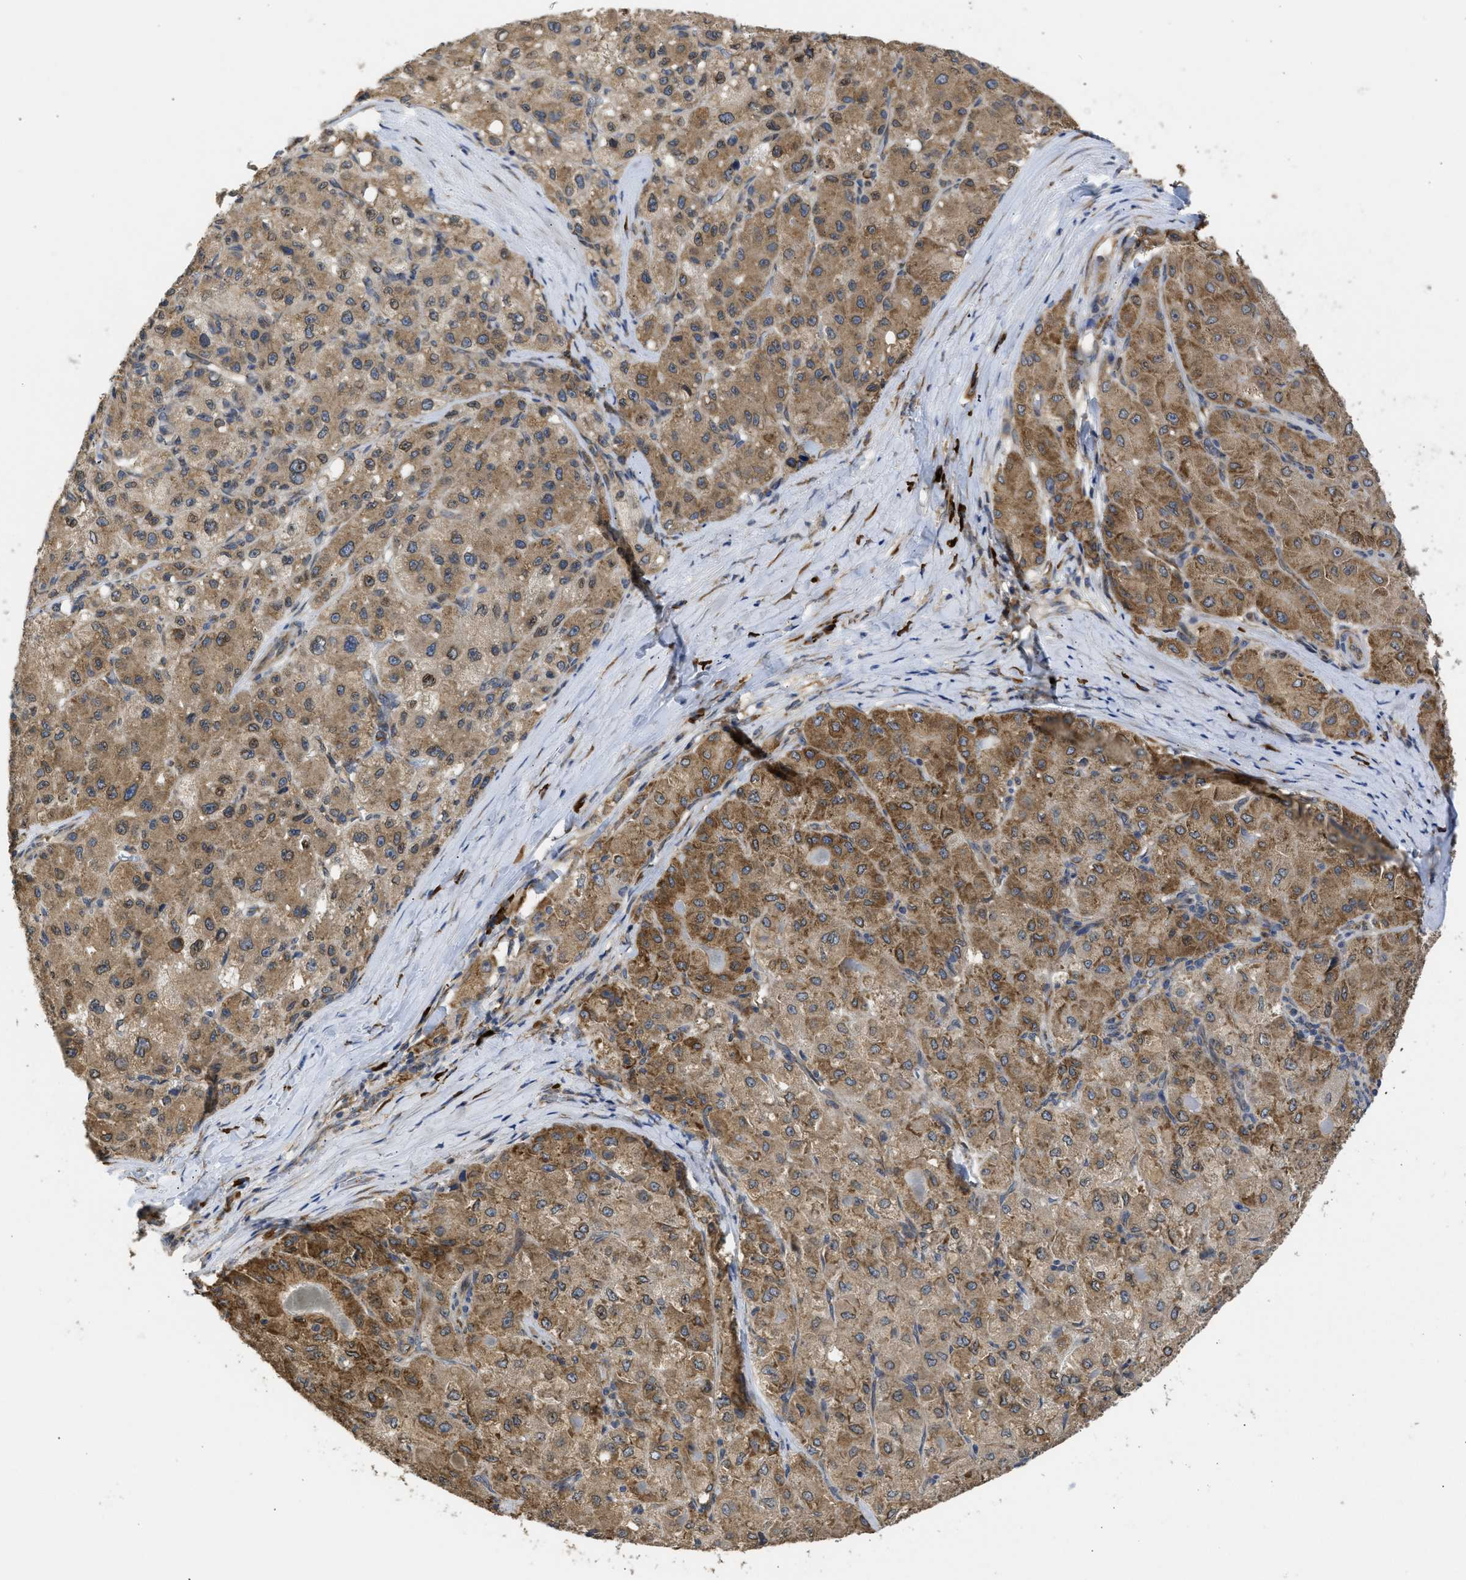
{"staining": {"intensity": "moderate", "quantity": ">75%", "location": "cytoplasmic/membranous"}, "tissue": "liver cancer", "cell_type": "Tumor cells", "image_type": "cancer", "snomed": [{"axis": "morphology", "description": "Carcinoma, Hepatocellular, NOS"}, {"axis": "topography", "description": "Liver"}], "caption": "This histopathology image demonstrates hepatocellular carcinoma (liver) stained with immunohistochemistry to label a protein in brown. The cytoplasmic/membranous of tumor cells show moderate positivity for the protein. Nuclei are counter-stained blue.", "gene": "DNAJC1", "patient": {"sex": "male", "age": 80}}